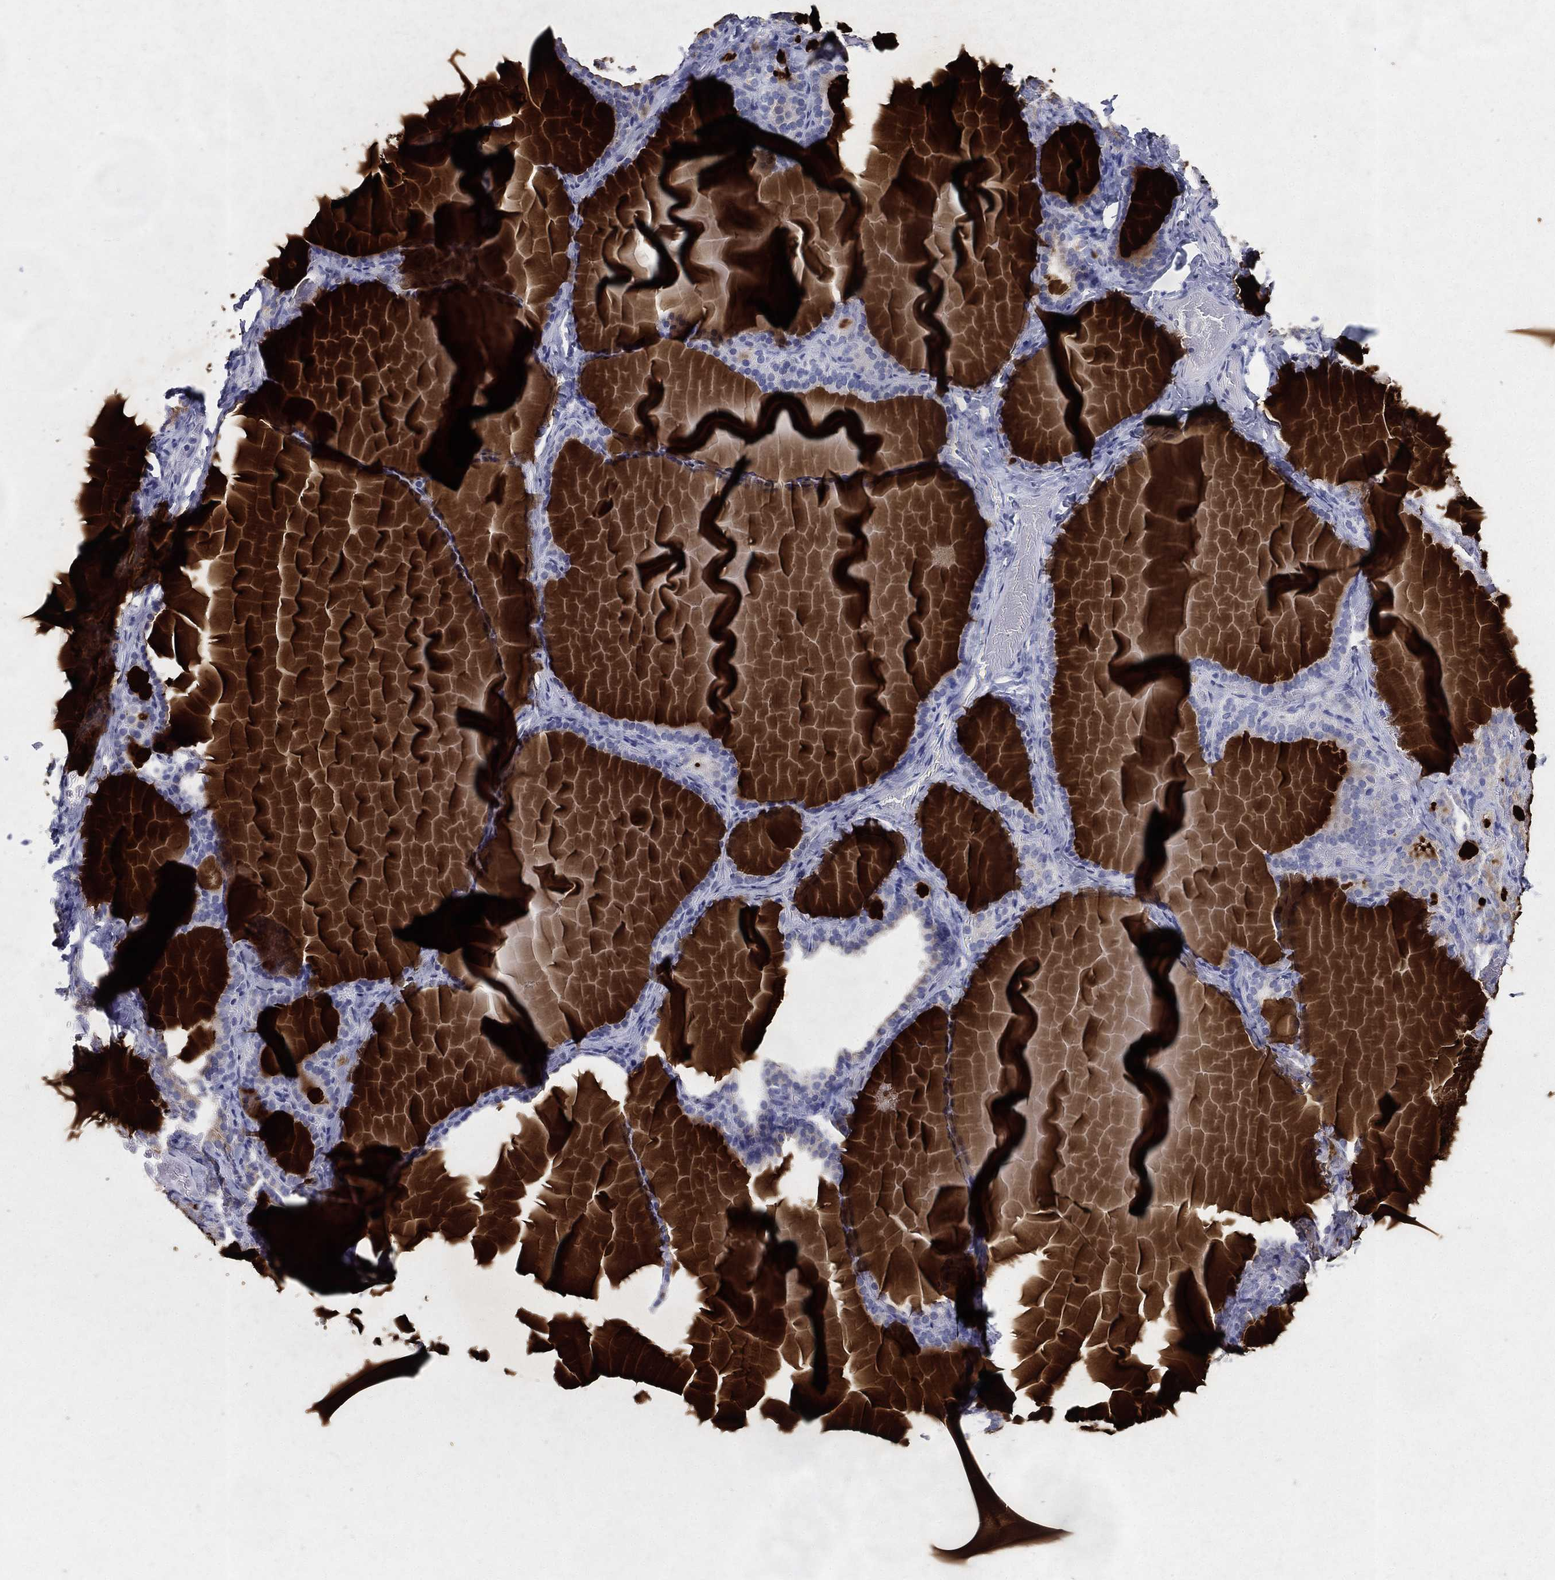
{"staining": {"intensity": "negative", "quantity": "none", "location": "none"}, "tissue": "thyroid gland", "cell_type": "Glandular cells", "image_type": "normal", "snomed": [{"axis": "morphology", "description": "Normal tissue, NOS"}, {"axis": "morphology", "description": "Hyperplasia, NOS"}, {"axis": "topography", "description": "Thyroid gland"}], "caption": "Immunohistochemistry image of normal thyroid gland: human thyroid gland stained with DAB shows no significant protein staining in glandular cells.", "gene": "RGS13", "patient": {"sex": "female", "age": 27}}